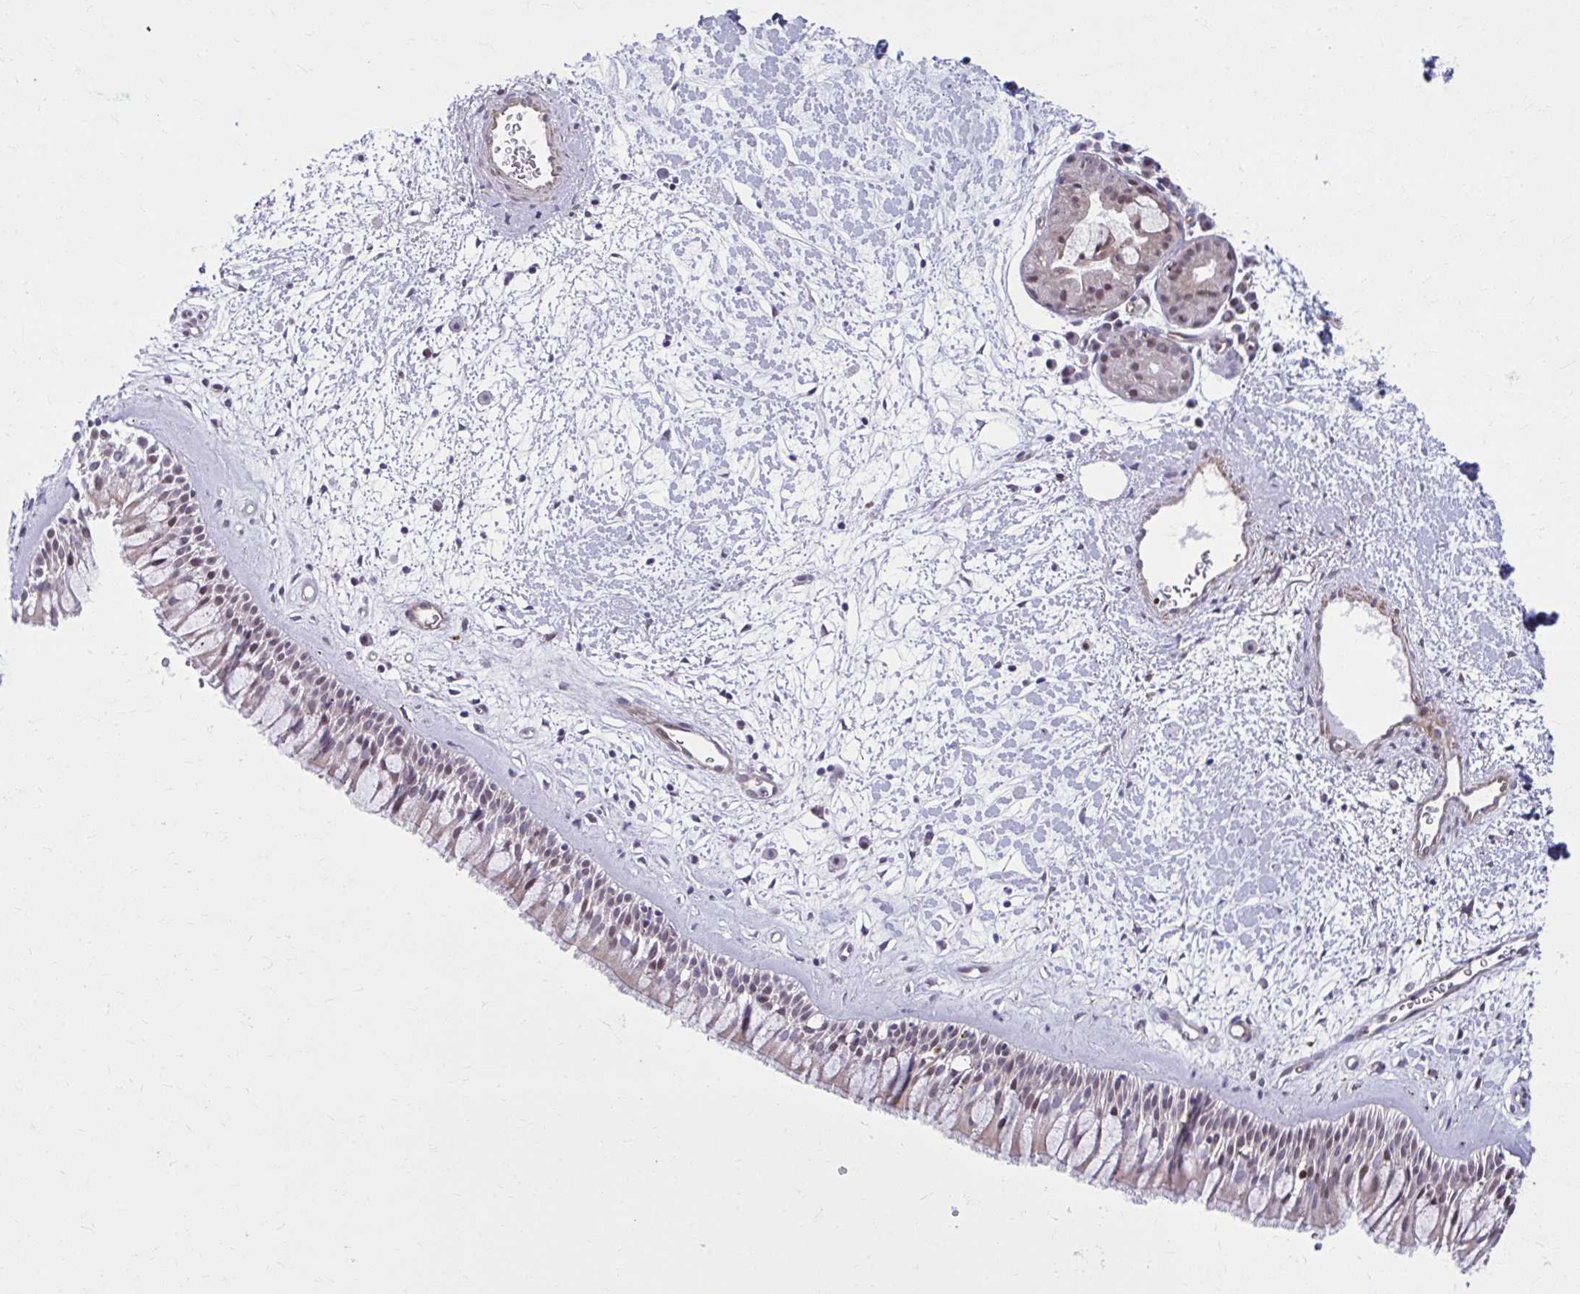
{"staining": {"intensity": "moderate", "quantity": "<25%", "location": "cytoplasmic/membranous,nuclear"}, "tissue": "nasopharynx", "cell_type": "Respiratory epithelial cells", "image_type": "normal", "snomed": [{"axis": "morphology", "description": "Normal tissue, NOS"}, {"axis": "topography", "description": "Nasopharynx"}], "caption": "Brown immunohistochemical staining in unremarkable human nasopharynx displays moderate cytoplasmic/membranous,nuclear positivity in approximately <25% of respiratory epithelial cells.", "gene": "LRRC4B", "patient": {"sex": "male", "age": 65}}